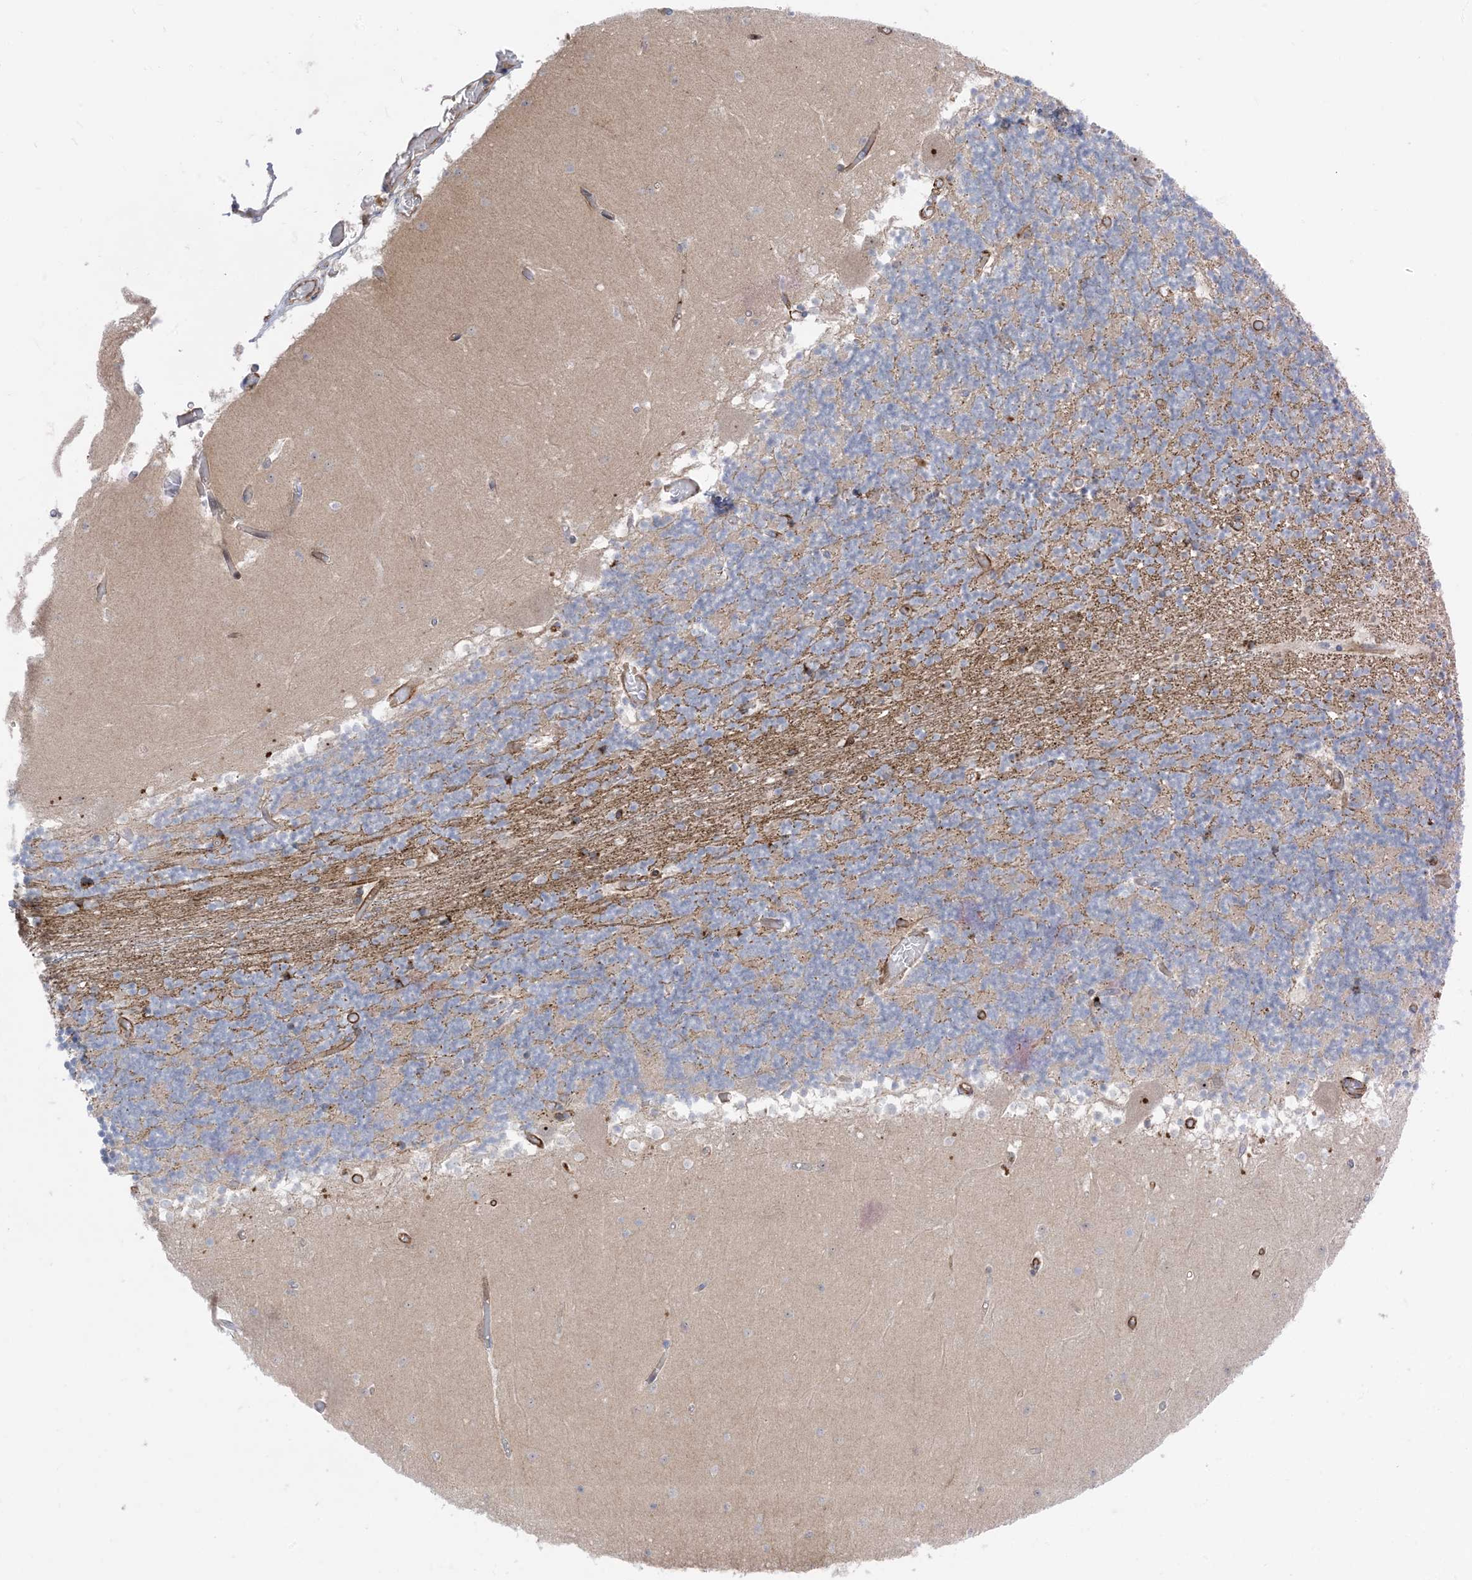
{"staining": {"intensity": "strong", "quantity": "25%-75%", "location": "cytoplasmic/membranous"}, "tissue": "cerebellum", "cell_type": "Cells in granular layer", "image_type": "normal", "snomed": [{"axis": "morphology", "description": "Normal tissue, NOS"}, {"axis": "topography", "description": "Cerebellum"}], "caption": "Protein positivity by immunohistochemistry shows strong cytoplasmic/membranous positivity in approximately 25%-75% of cells in granular layer in unremarkable cerebellum.", "gene": "MARS2", "patient": {"sex": "female", "age": 28}}